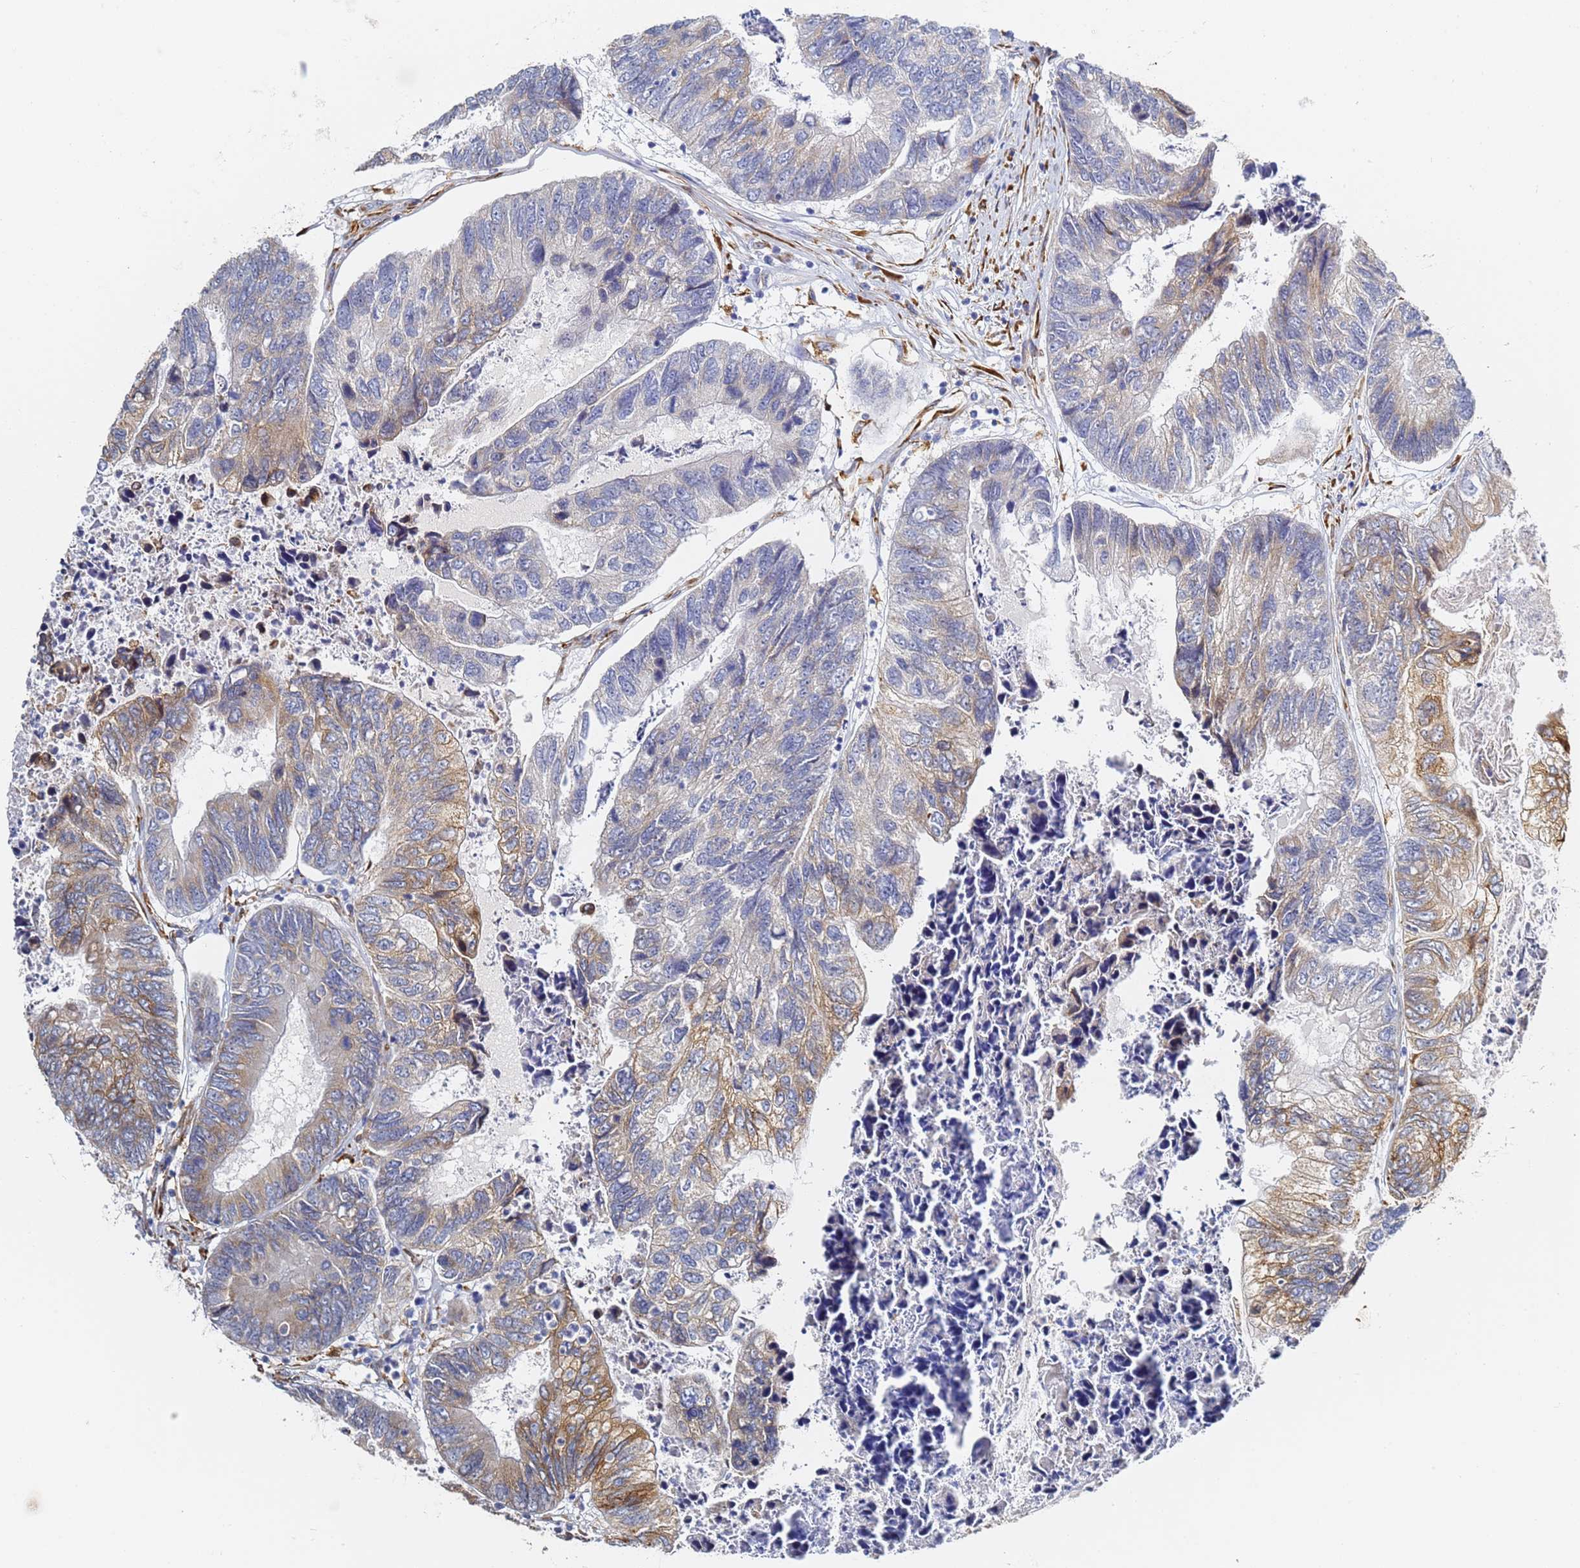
{"staining": {"intensity": "moderate", "quantity": "<25%", "location": "cytoplasmic/membranous"}, "tissue": "colorectal cancer", "cell_type": "Tumor cells", "image_type": "cancer", "snomed": [{"axis": "morphology", "description": "Adenocarcinoma, NOS"}, {"axis": "topography", "description": "Colon"}], "caption": "Adenocarcinoma (colorectal) stained with immunohistochemistry (IHC) exhibits moderate cytoplasmic/membranous expression in approximately <25% of tumor cells.", "gene": "GDAP2", "patient": {"sex": "female", "age": 67}}